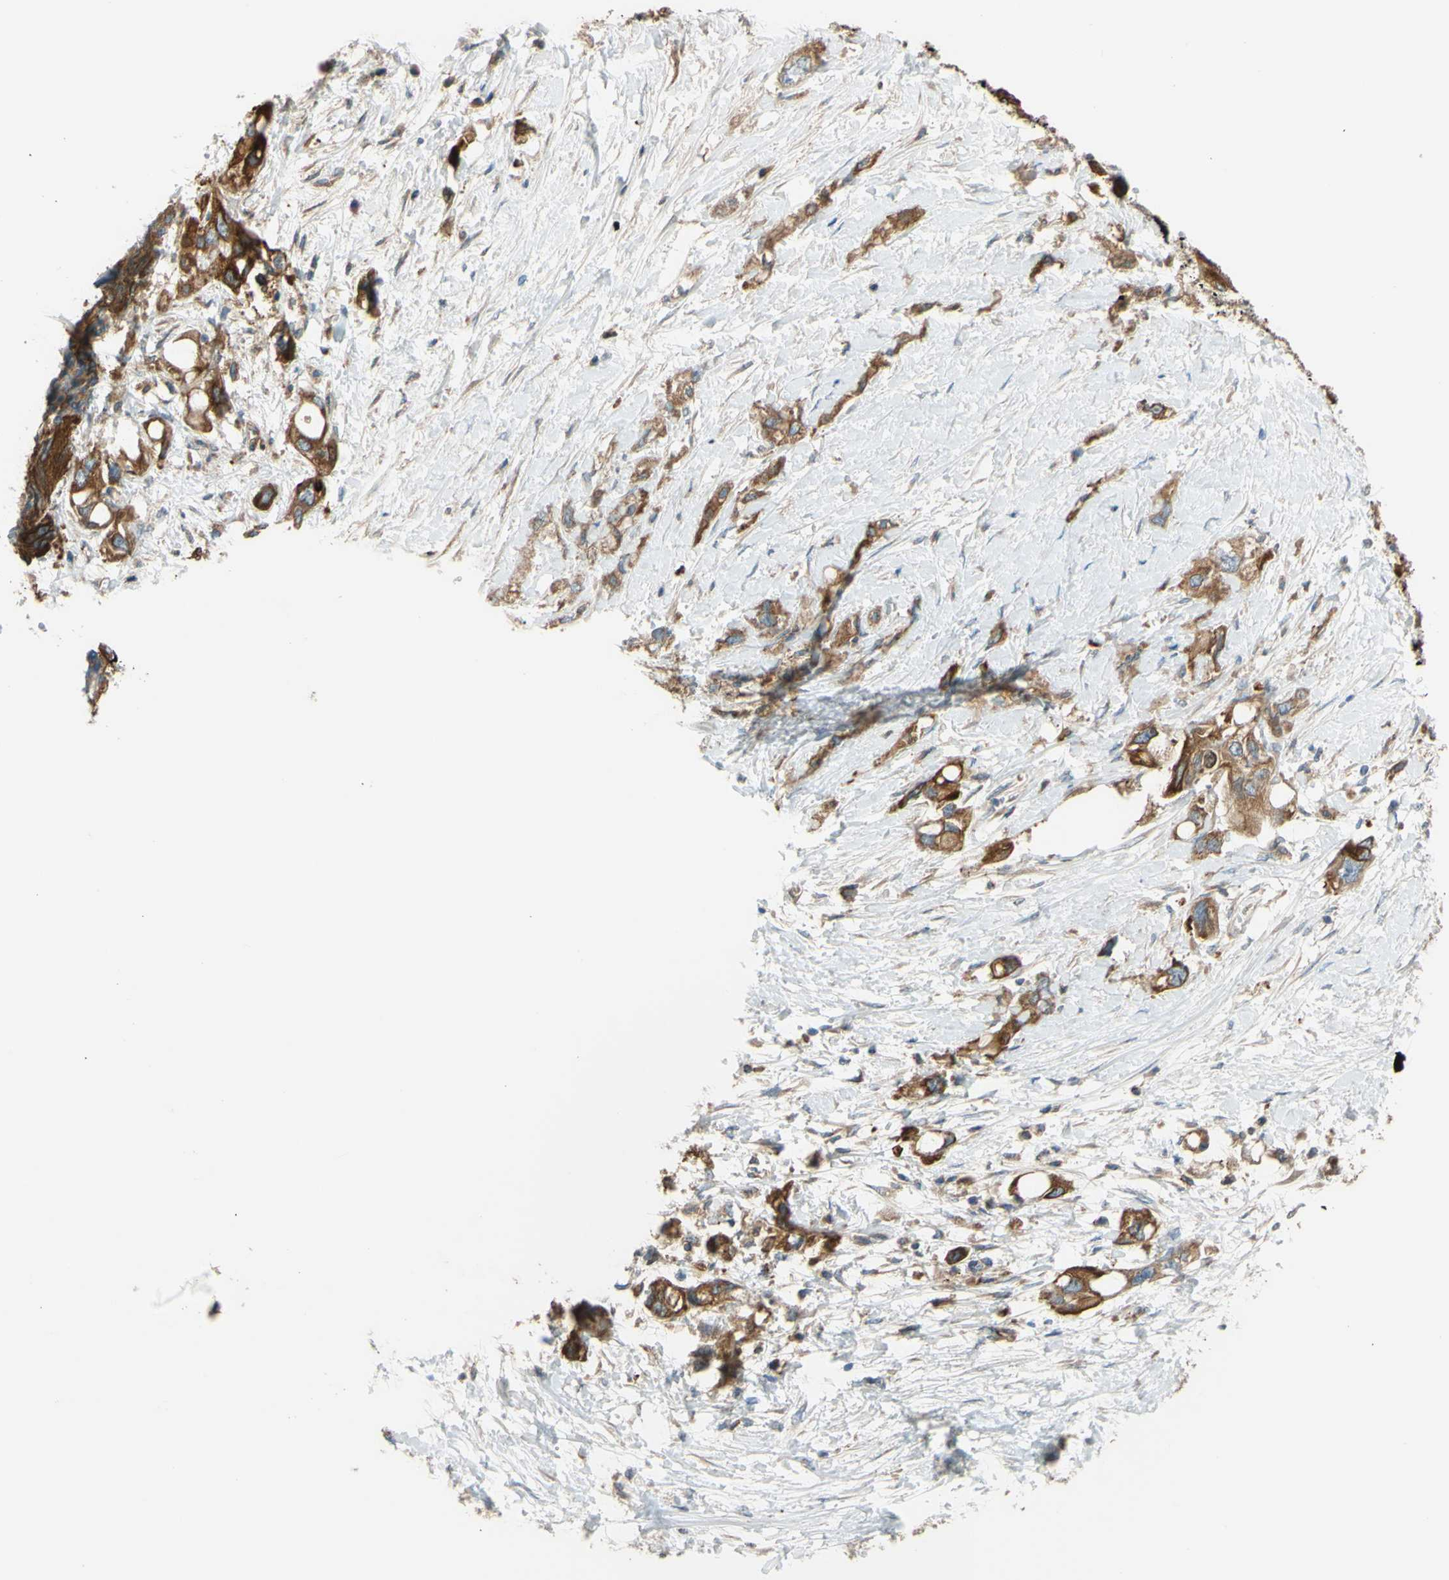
{"staining": {"intensity": "moderate", "quantity": ">75%", "location": "cytoplasmic/membranous"}, "tissue": "pancreatic cancer", "cell_type": "Tumor cells", "image_type": "cancer", "snomed": [{"axis": "morphology", "description": "Adenocarcinoma, NOS"}, {"axis": "topography", "description": "Pancreas"}], "caption": "Pancreatic cancer (adenocarcinoma) stained with a protein marker shows moderate staining in tumor cells.", "gene": "POR", "patient": {"sex": "female", "age": 56}}